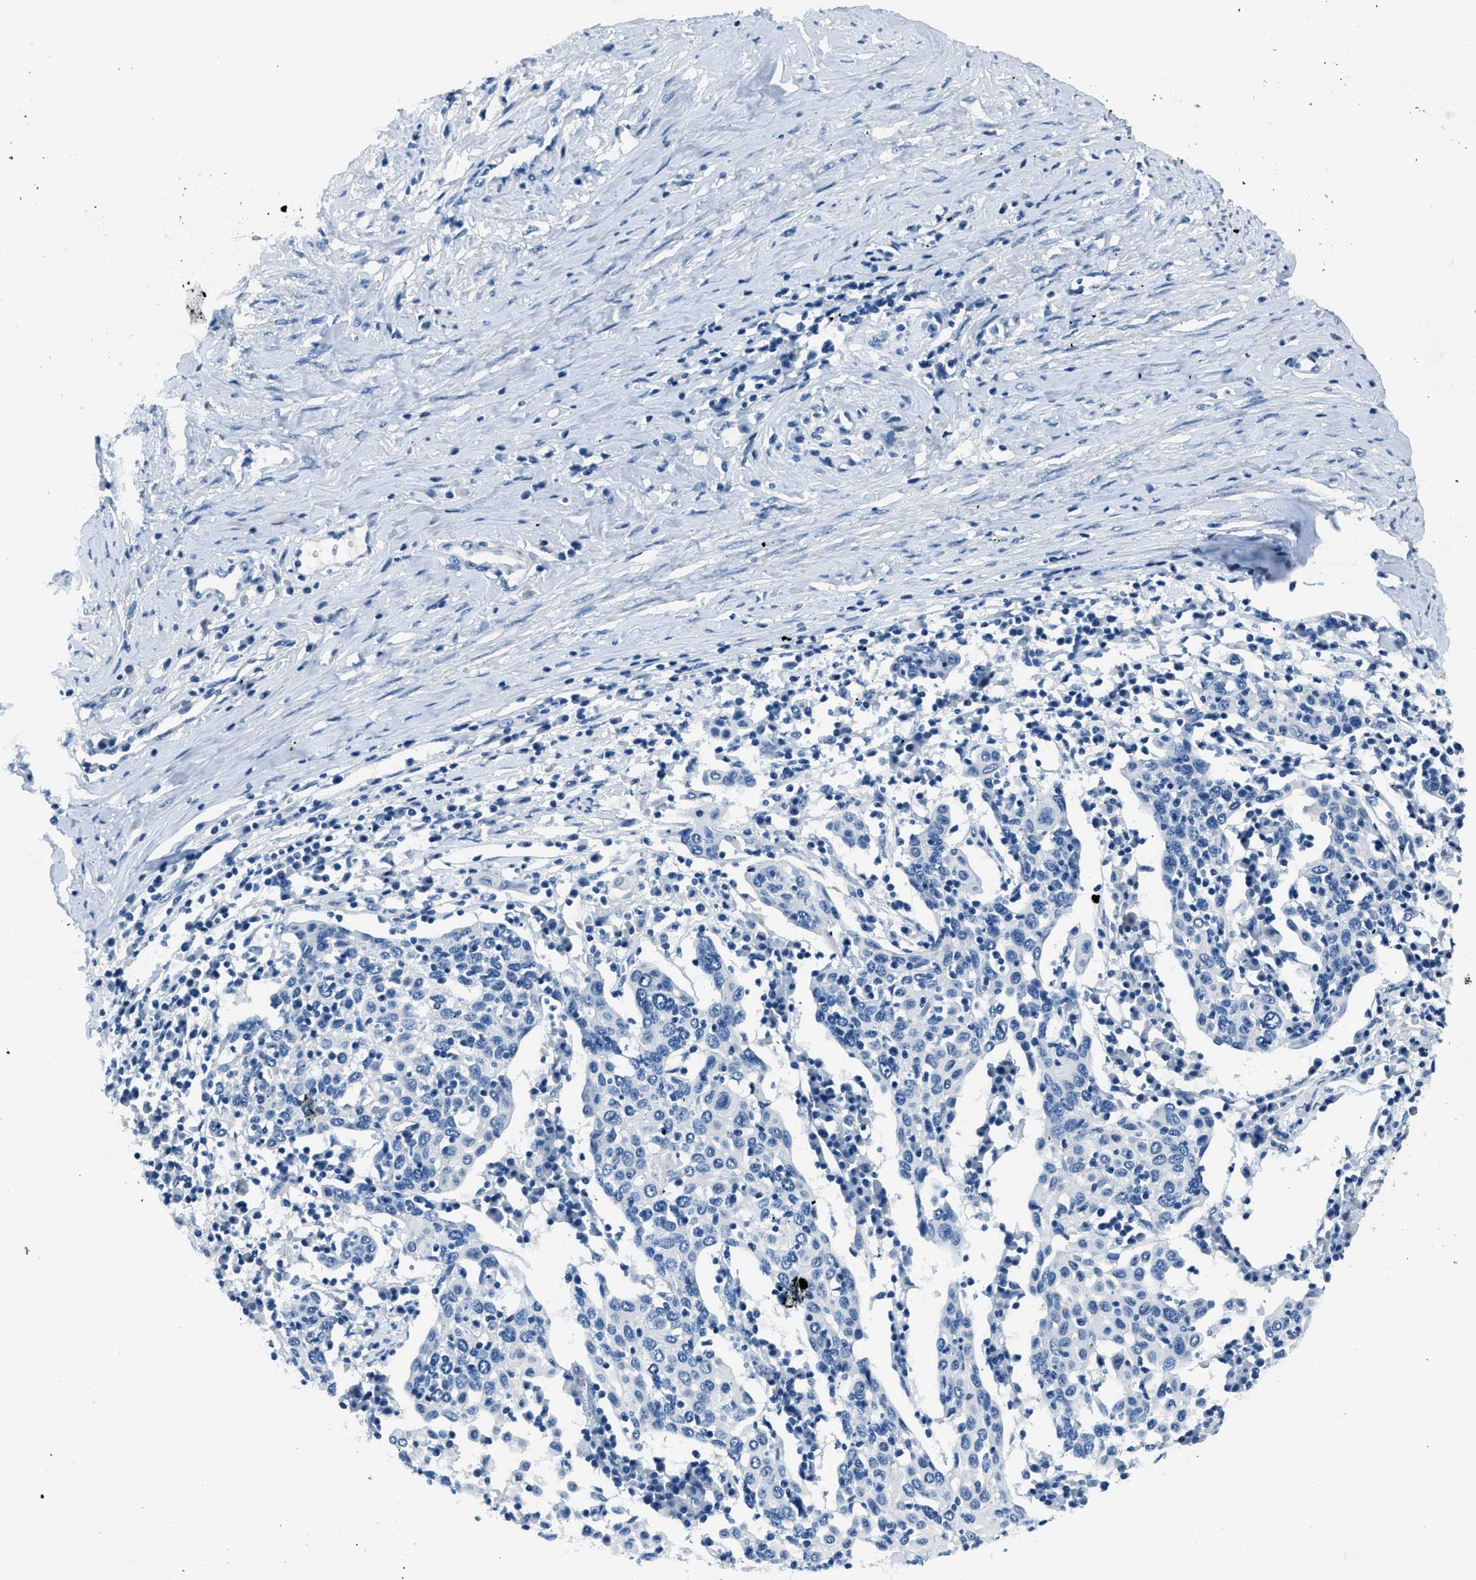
{"staining": {"intensity": "negative", "quantity": "none", "location": "none"}, "tissue": "cervical cancer", "cell_type": "Tumor cells", "image_type": "cancer", "snomed": [{"axis": "morphology", "description": "Squamous cell carcinoma, NOS"}, {"axis": "topography", "description": "Cervix"}], "caption": "High power microscopy histopathology image of an IHC photomicrograph of squamous cell carcinoma (cervical), revealing no significant positivity in tumor cells.", "gene": "GJA3", "patient": {"sex": "female", "age": 40}}